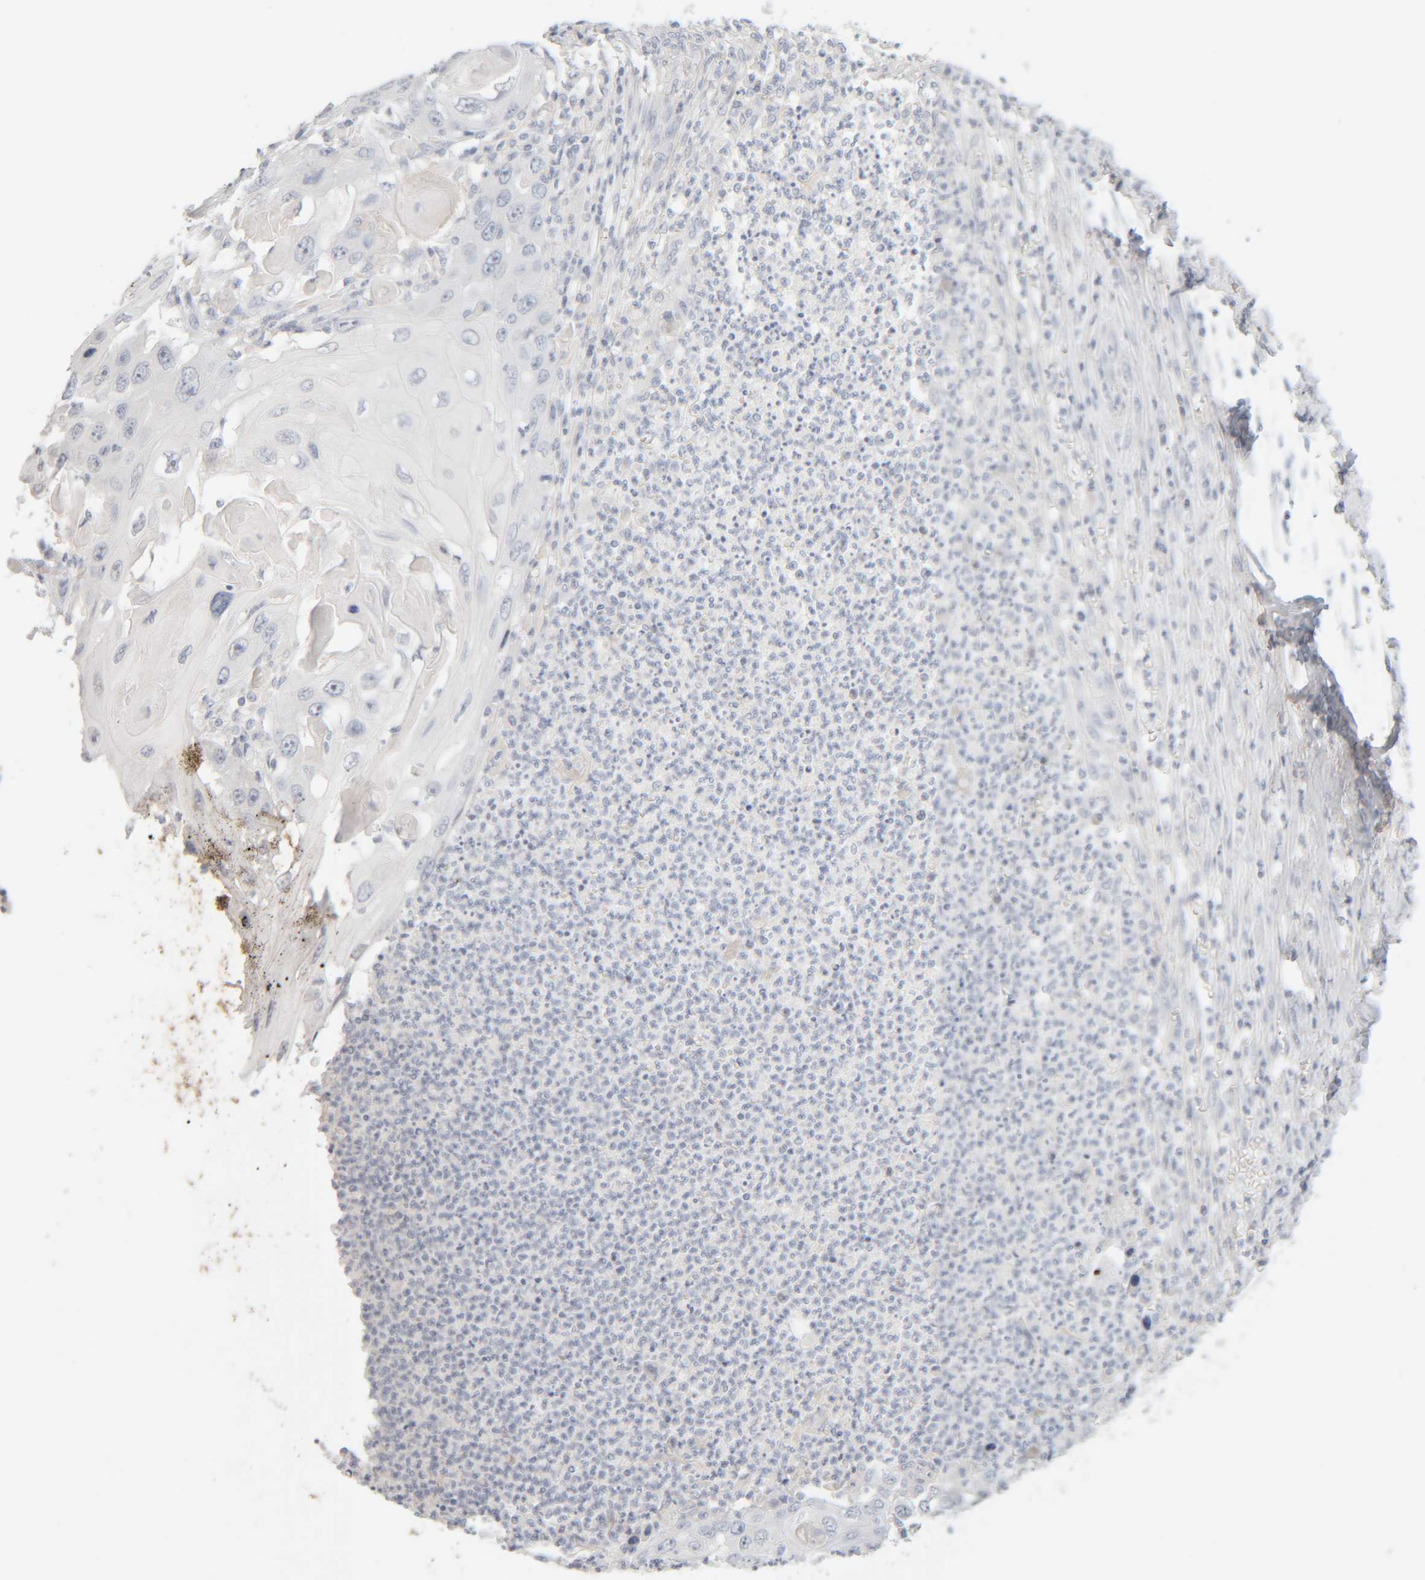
{"staining": {"intensity": "negative", "quantity": "none", "location": "none"}, "tissue": "skin cancer", "cell_type": "Tumor cells", "image_type": "cancer", "snomed": [{"axis": "morphology", "description": "Squamous cell carcinoma, NOS"}, {"axis": "topography", "description": "Skin"}], "caption": "Immunohistochemical staining of skin cancer shows no significant expression in tumor cells.", "gene": "RIDA", "patient": {"sex": "male", "age": 55}}